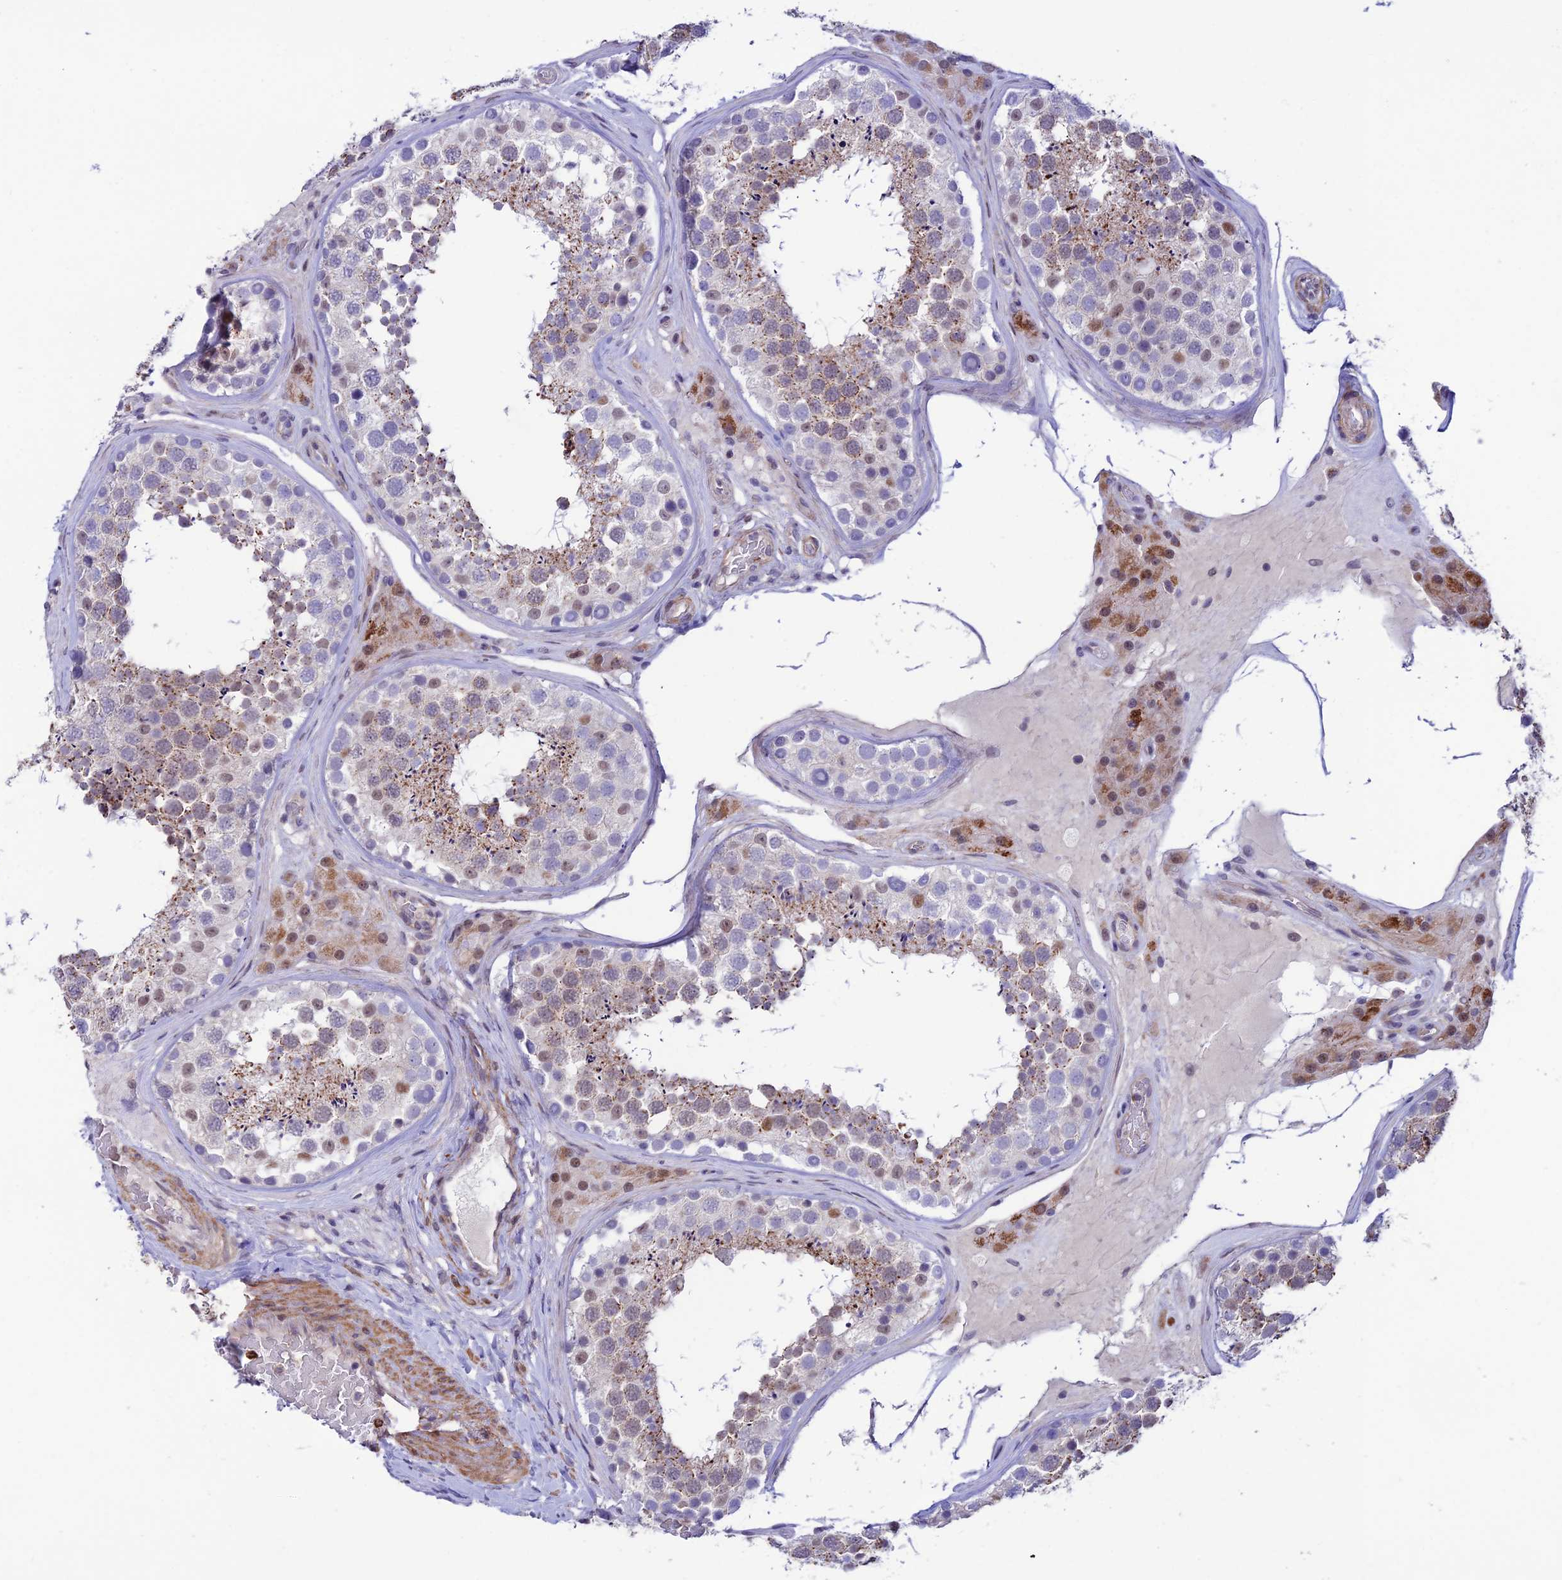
{"staining": {"intensity": "moderate", "quantity": "<25%", "location": "cytoplasmic/membranous,nuclear"}, "tissue": "testis", "cell_type": "Cells in seminiferous ducts", "image_type": "normal", "snomed": [{"axis": "morphology", "description": "Normal tissue, NOS"}, {"axis": "topography", "description": "Testis"}], "caption": "Protein staining by immunohistochemistry (IHC) demonstrates moderate cytoplasmic/membranous,nuclear positivity in about <25% of cells in seminiferous ducts in unremarkable testis.", "gene": "COL6A6", "patient": {"sex": "male", "age": 46}}